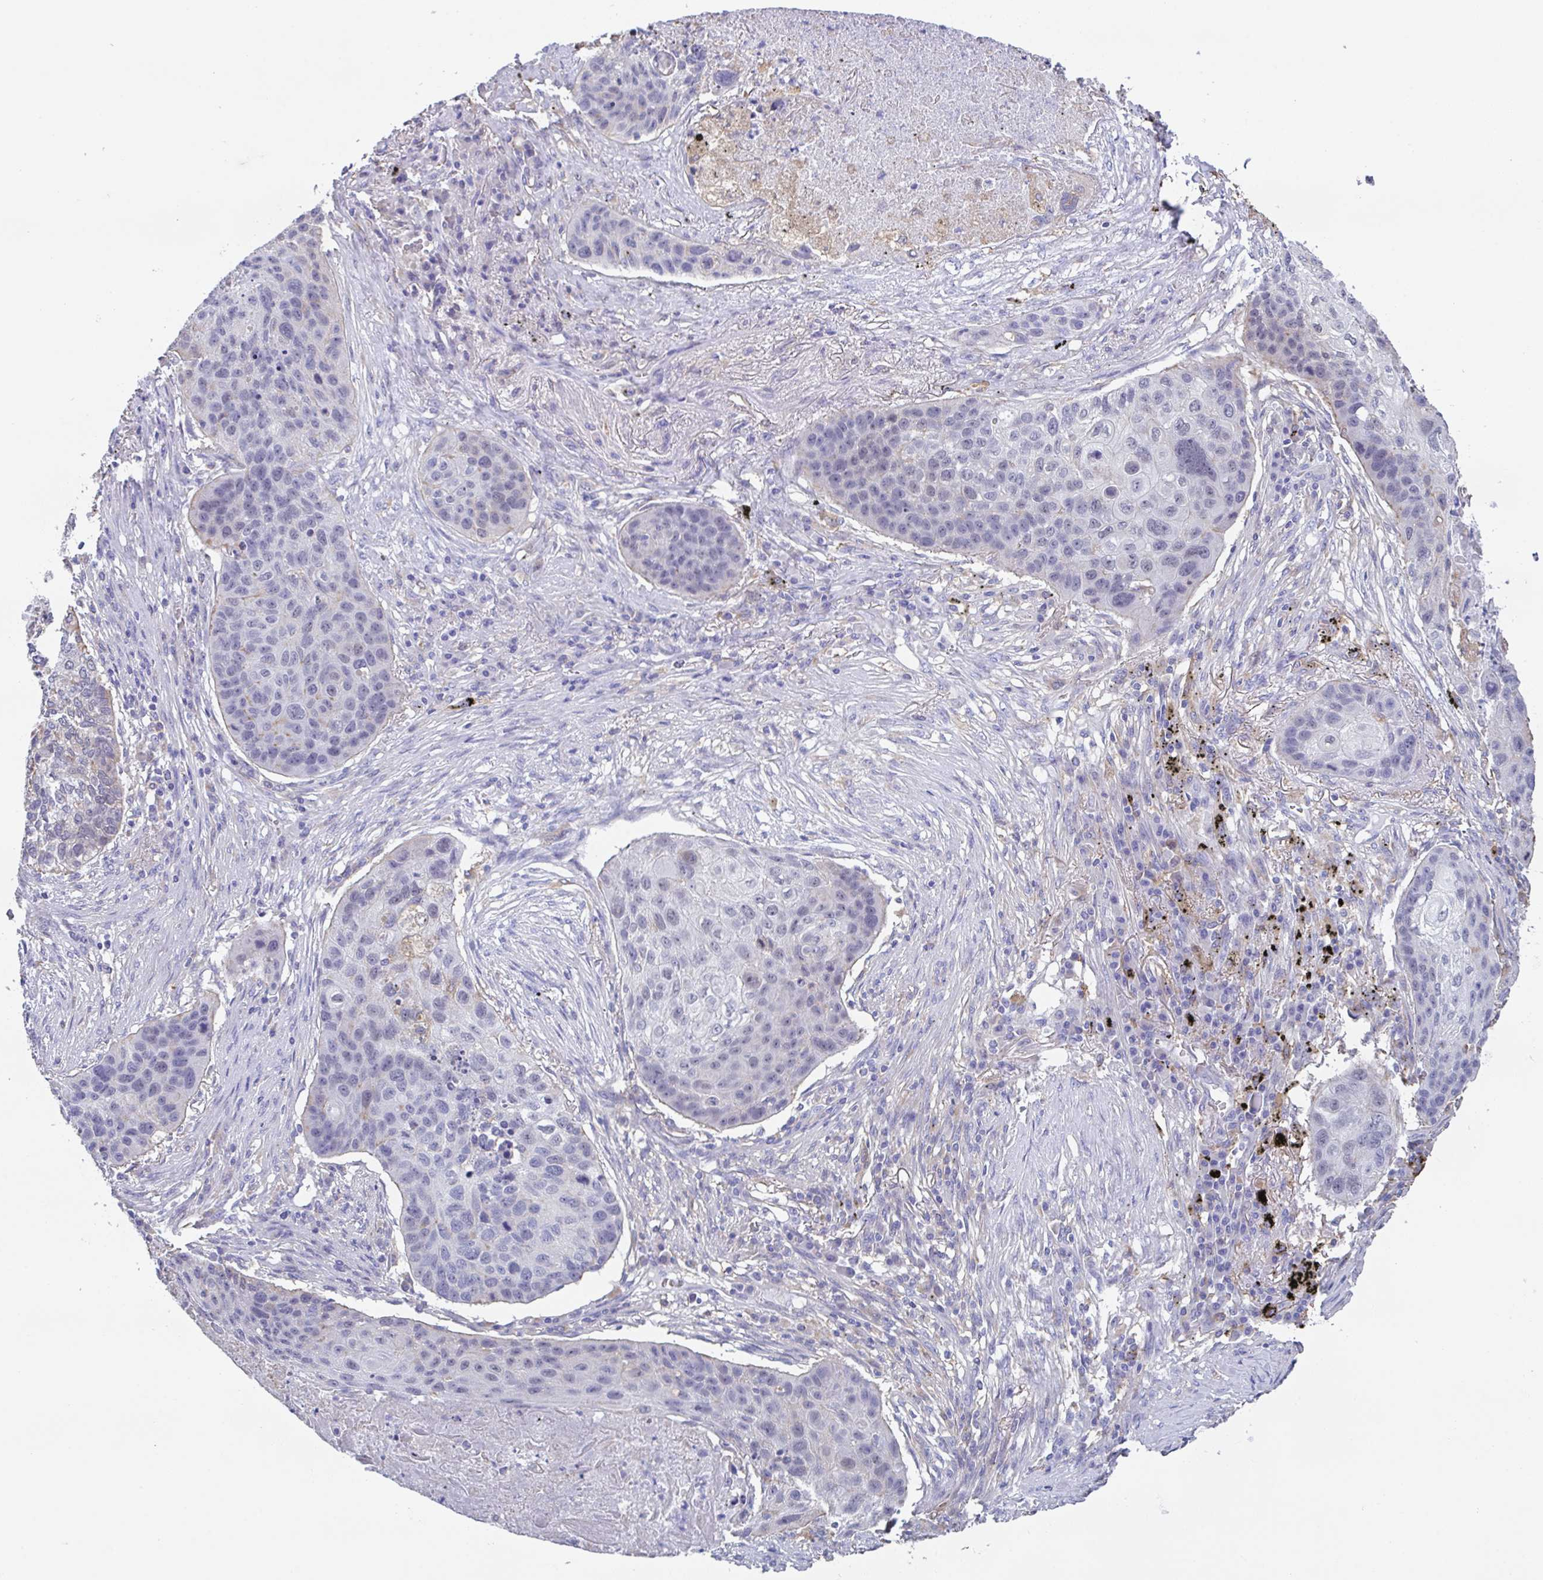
{"staining": {"intensity": "negative", "quantity": "none", "location": "none"}, "tissue": "lung cancer", "cell_type": "Tumor cells", "image_type": "cancer", "snomed": [{"axis": "morphology", "description": "Squamous cell carcinoma, NOS"}, {"axis": "topography", "description": "Lung"}], "caption": "Tumor cells show no significant expression in squamous cell carcinoma (lung). (DAB immunohistochemistry with hematoxylin counter stain).", "gene": "TFAP2C", "patient": {"sex": "female", "age": 63}}